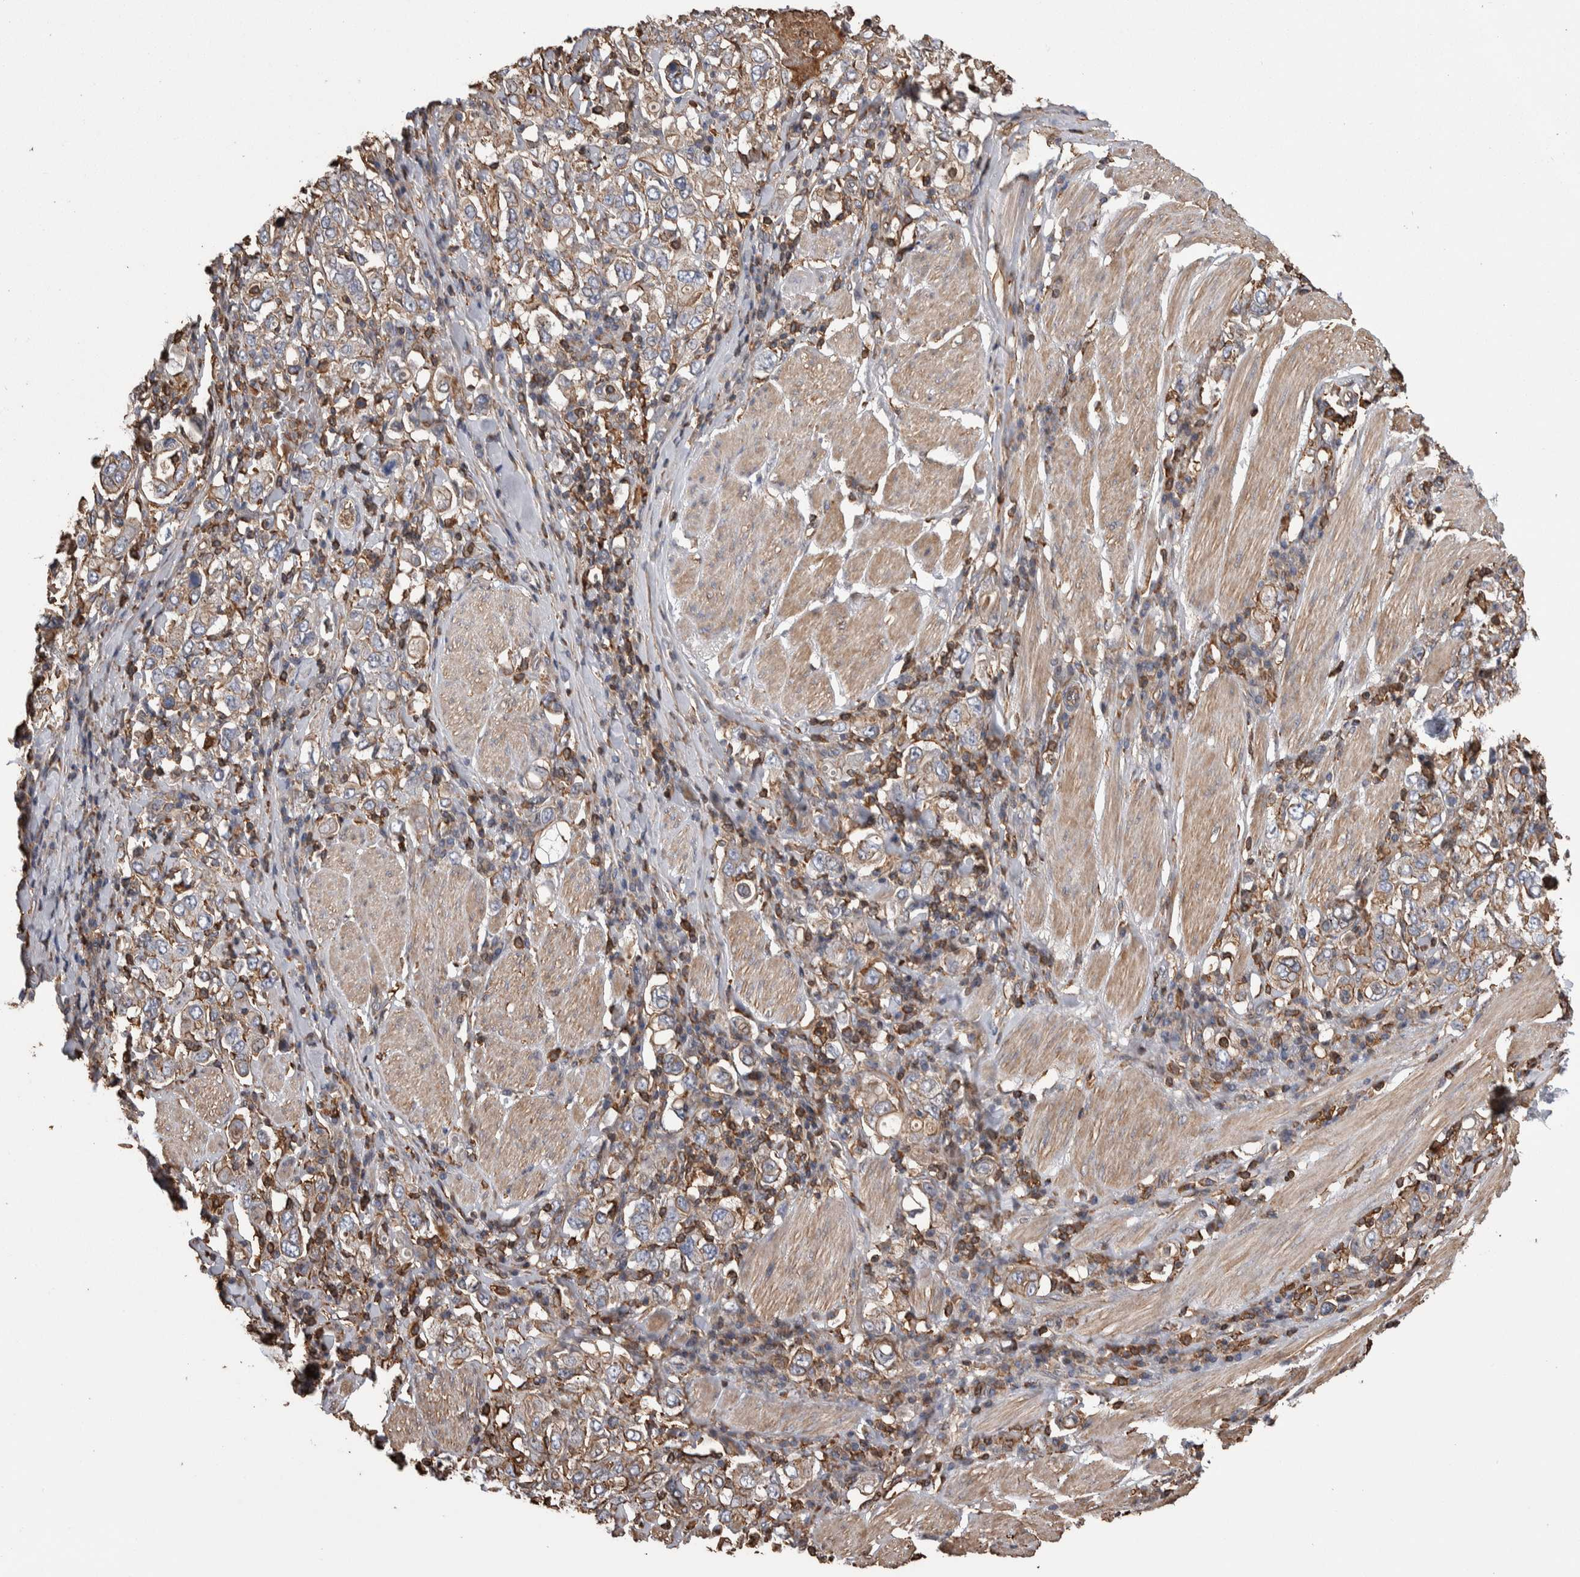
{"staining": {"intensity": "weak", "quantity": ">75%", "location": "cytoplasmic/membranous"}, "tissue": "stomach cancer", "cell_type": "Tumor cells", "image_type": "cancer", "snomed": [{"axis": "morphology", "description": "Adenocarcinoma, NOS"}, {"axis": "topography", "description": "Stomach, upper"}], "caption": "The histopathology image shows staining of stomach cancer (adenocarcinoma), revealing weak cytoplasmic/membranous protein positivity (brown color) within tumor cells.", "gene": "ENPP2", "patient": {"sex": "male", "age": 62}}